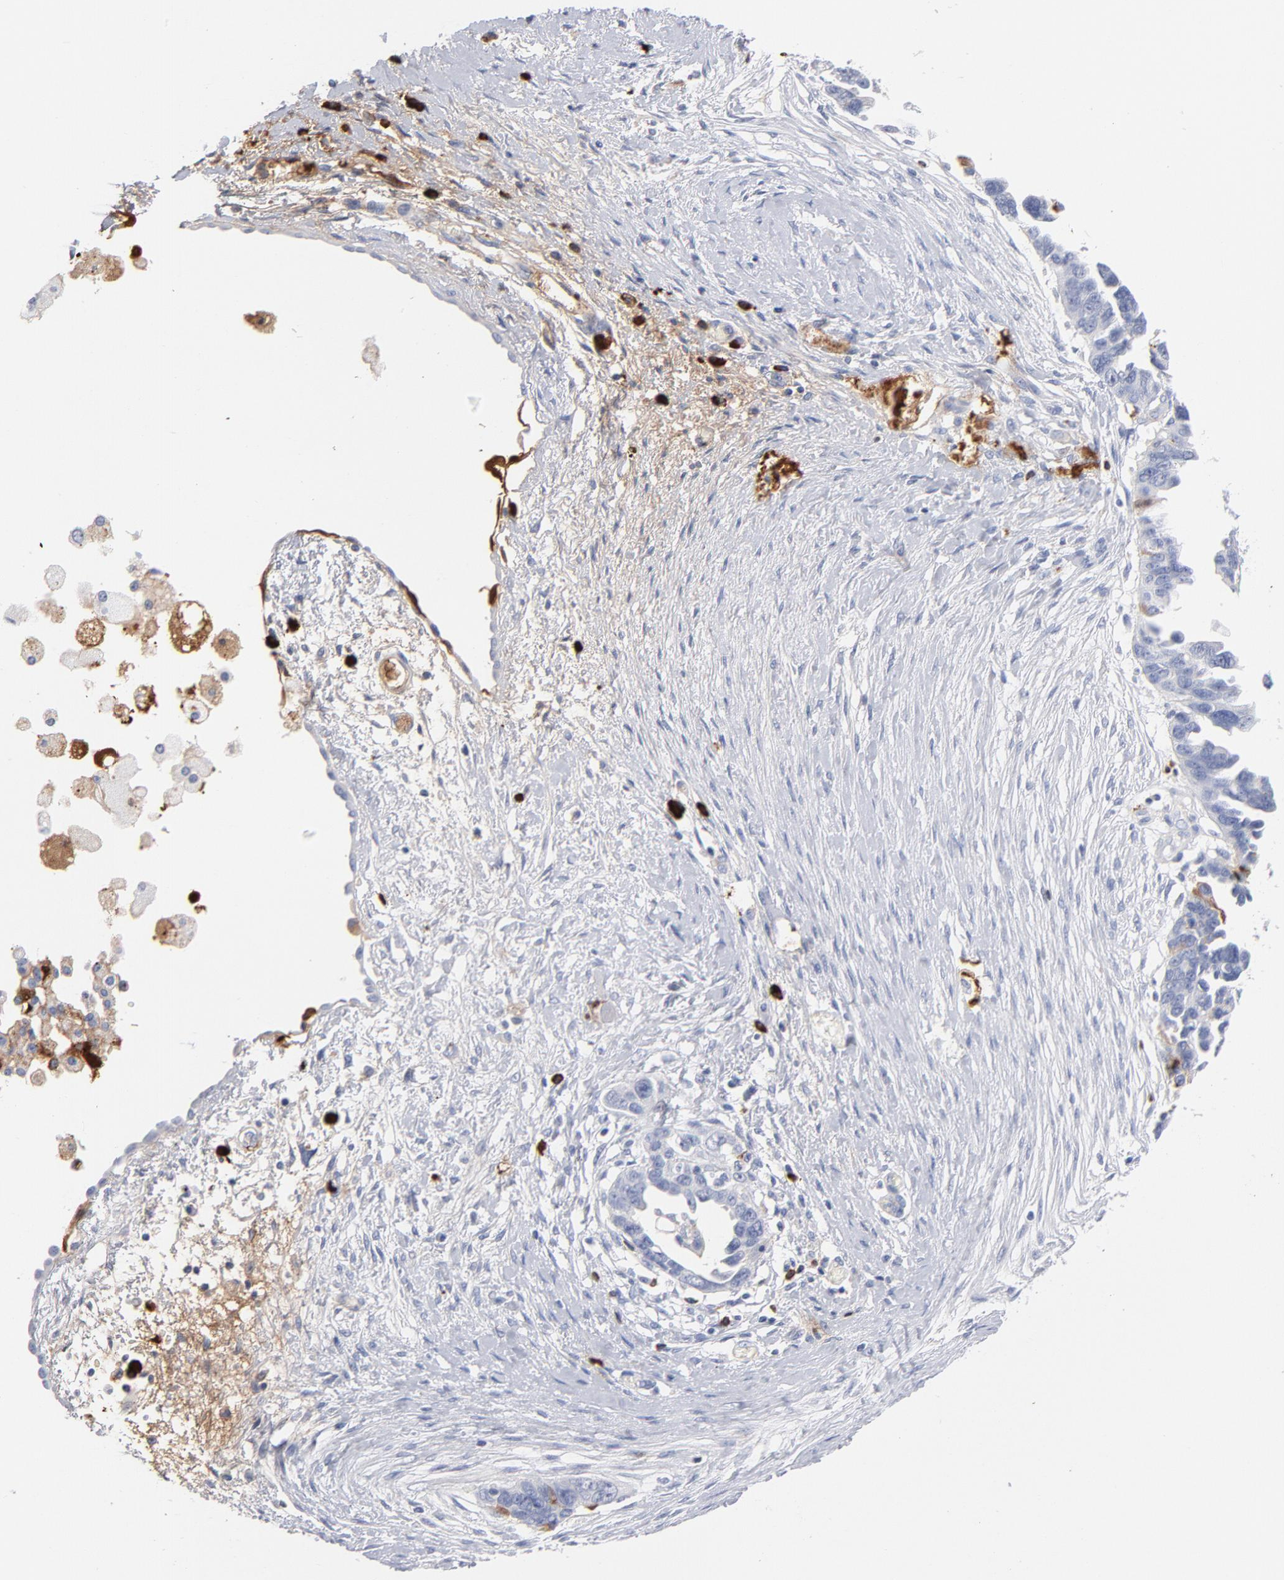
{"staining": {"intensity": "negative", "quantity": "none", "location": "none"}, "tissue": "ovarian cancer", "cell_type": "Tumor cells", "image_type": "cancer", "snomed": [{"axis": "morphology", "description": "Cystadenocarcinoma, serous, NOS"}, {"axis": "topography", "description": "Ovary"}], "caption": "DAB immunohistochemical staining of ovarian cancer reveals no significant staining in tumor cells.", "gene": "PLAT", "patient": {"sex": "female", "age": 63}}